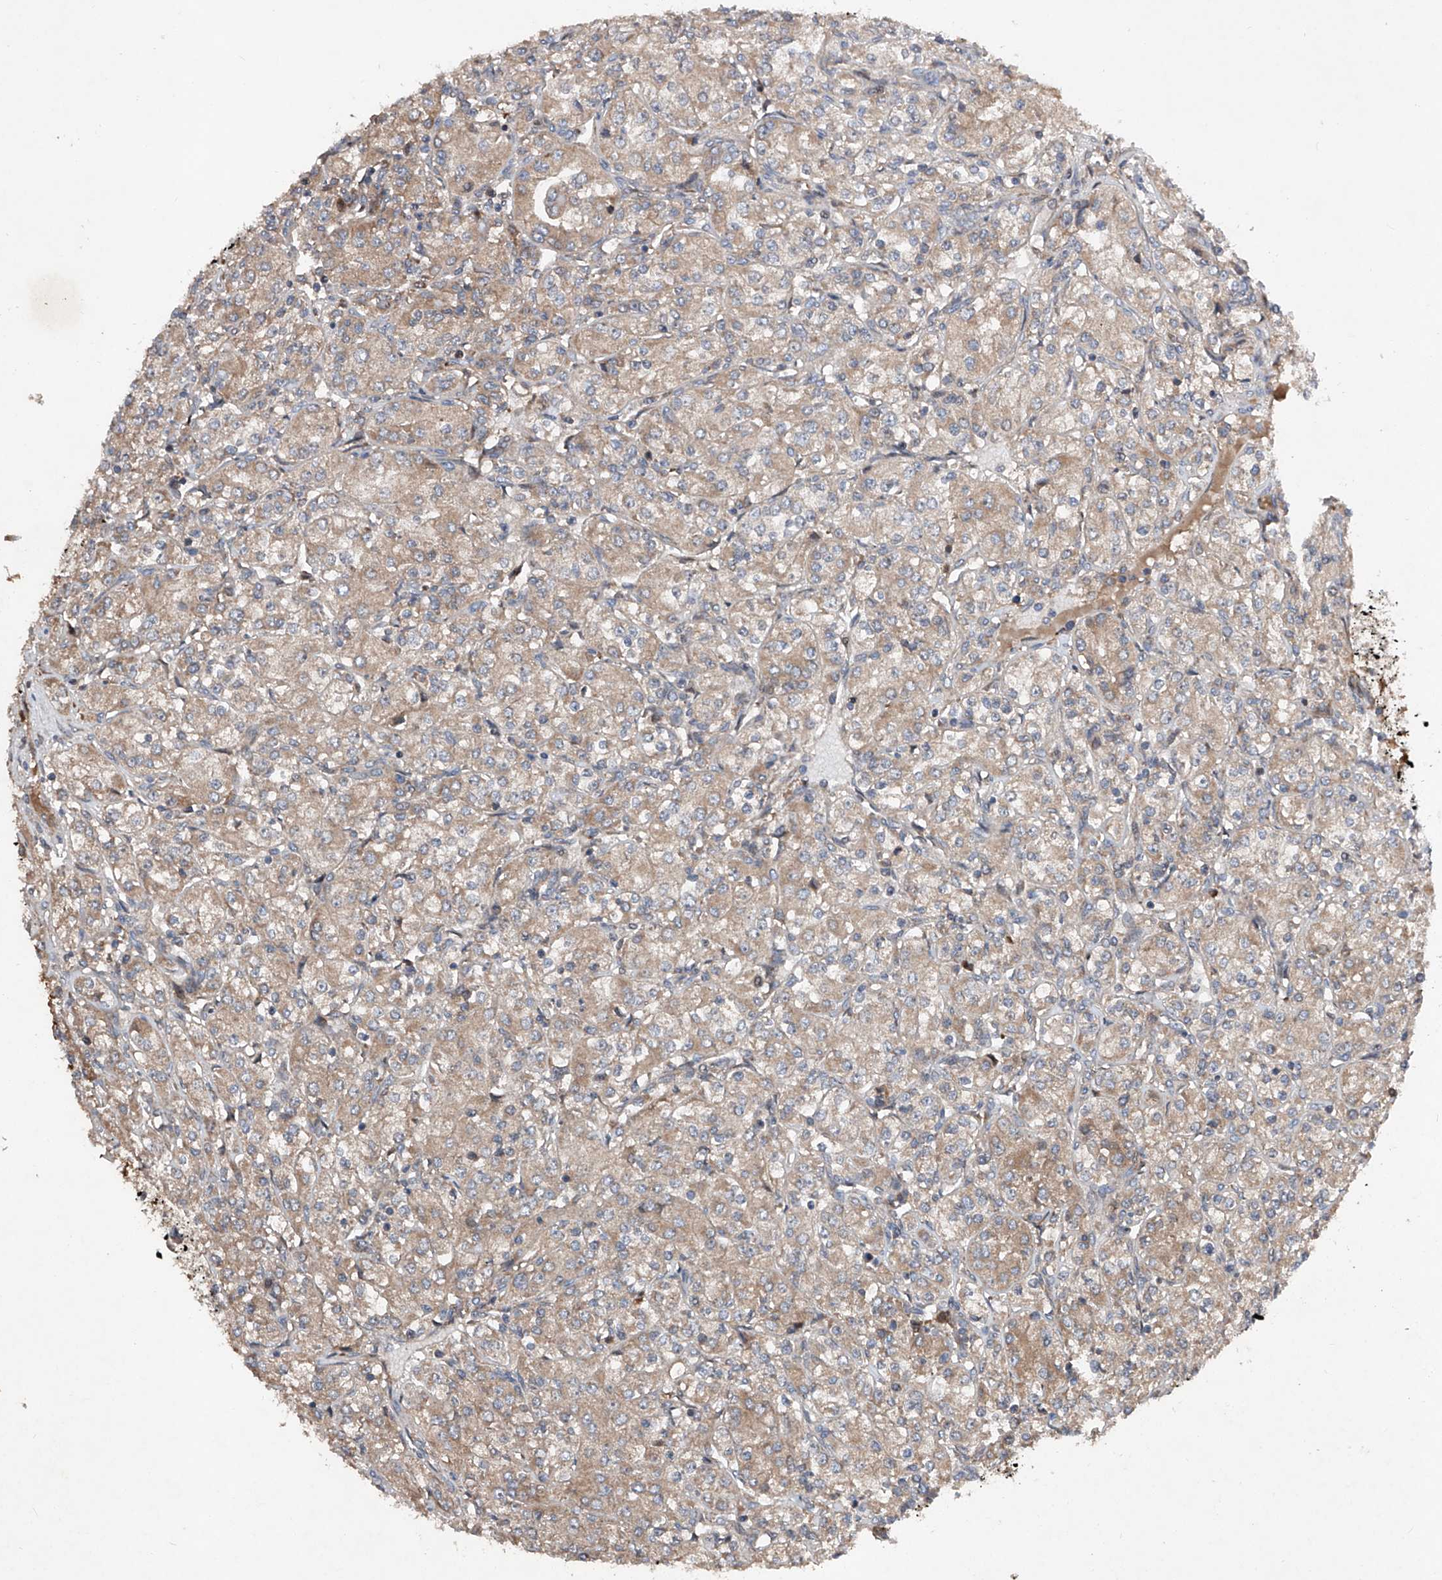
{"staining": {"intensity": "weak", "quantity": ">75%", "location": "cytoplasmic/membranous"}, "tissue": "renal cancer", "cell_type": "Tumor cells", "image_type": "cancer", "snomed": [{"axis": "morphology", "description": "Adenocarcinoma, NOS"}, {"axis": "topography", "description": "Kidney"}], "caption": "Adenocarcinoma (renal) stained with DAB (3,3'-diaminobenzidine) IHC reveals low levels of weak cytoplasmic/membranous staining in about >75% of tumor cells.", "gene": "DAD1", "patient": {"sex": "male", "age": 77}}